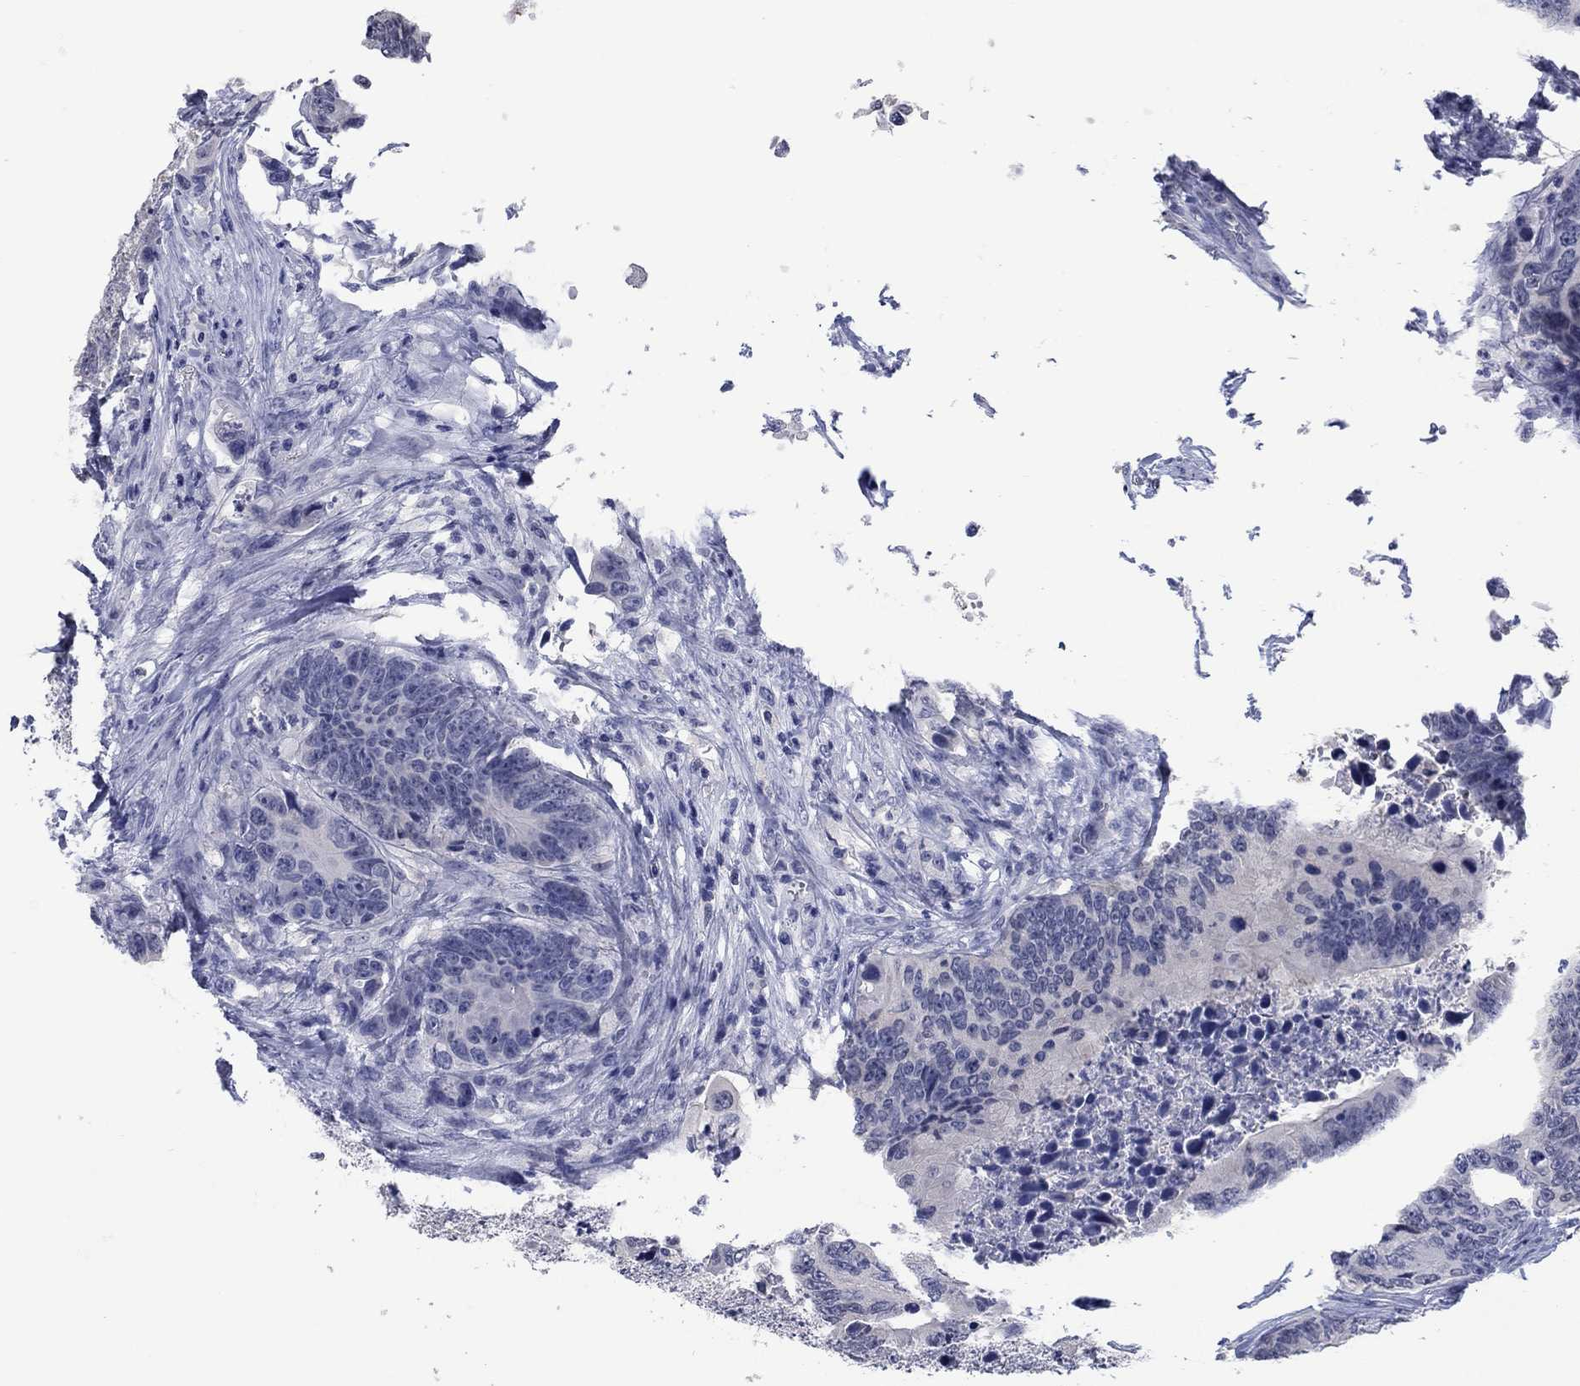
{"staining": {"intensity": "negative", "quantity": "none", "location": "none"}, "tissue": "colorectal cancer", "cell_type": "Tumor cells", "image_type": "cancer", "snomed": [{"axis": "morphology", "description": "Adenocarcinoma, NOS"}, {"axis": "topography", "description": "Colon"}], "caption": "Immunohistochemical staining of colorectal cancer (adenocarcinoma) reveals no significant expression in tumor cells. (IHC, brightfield microscopy, high magnification).", "gene": "ATP6V1G2", "patient": {"sex": "female", "age": 90}}